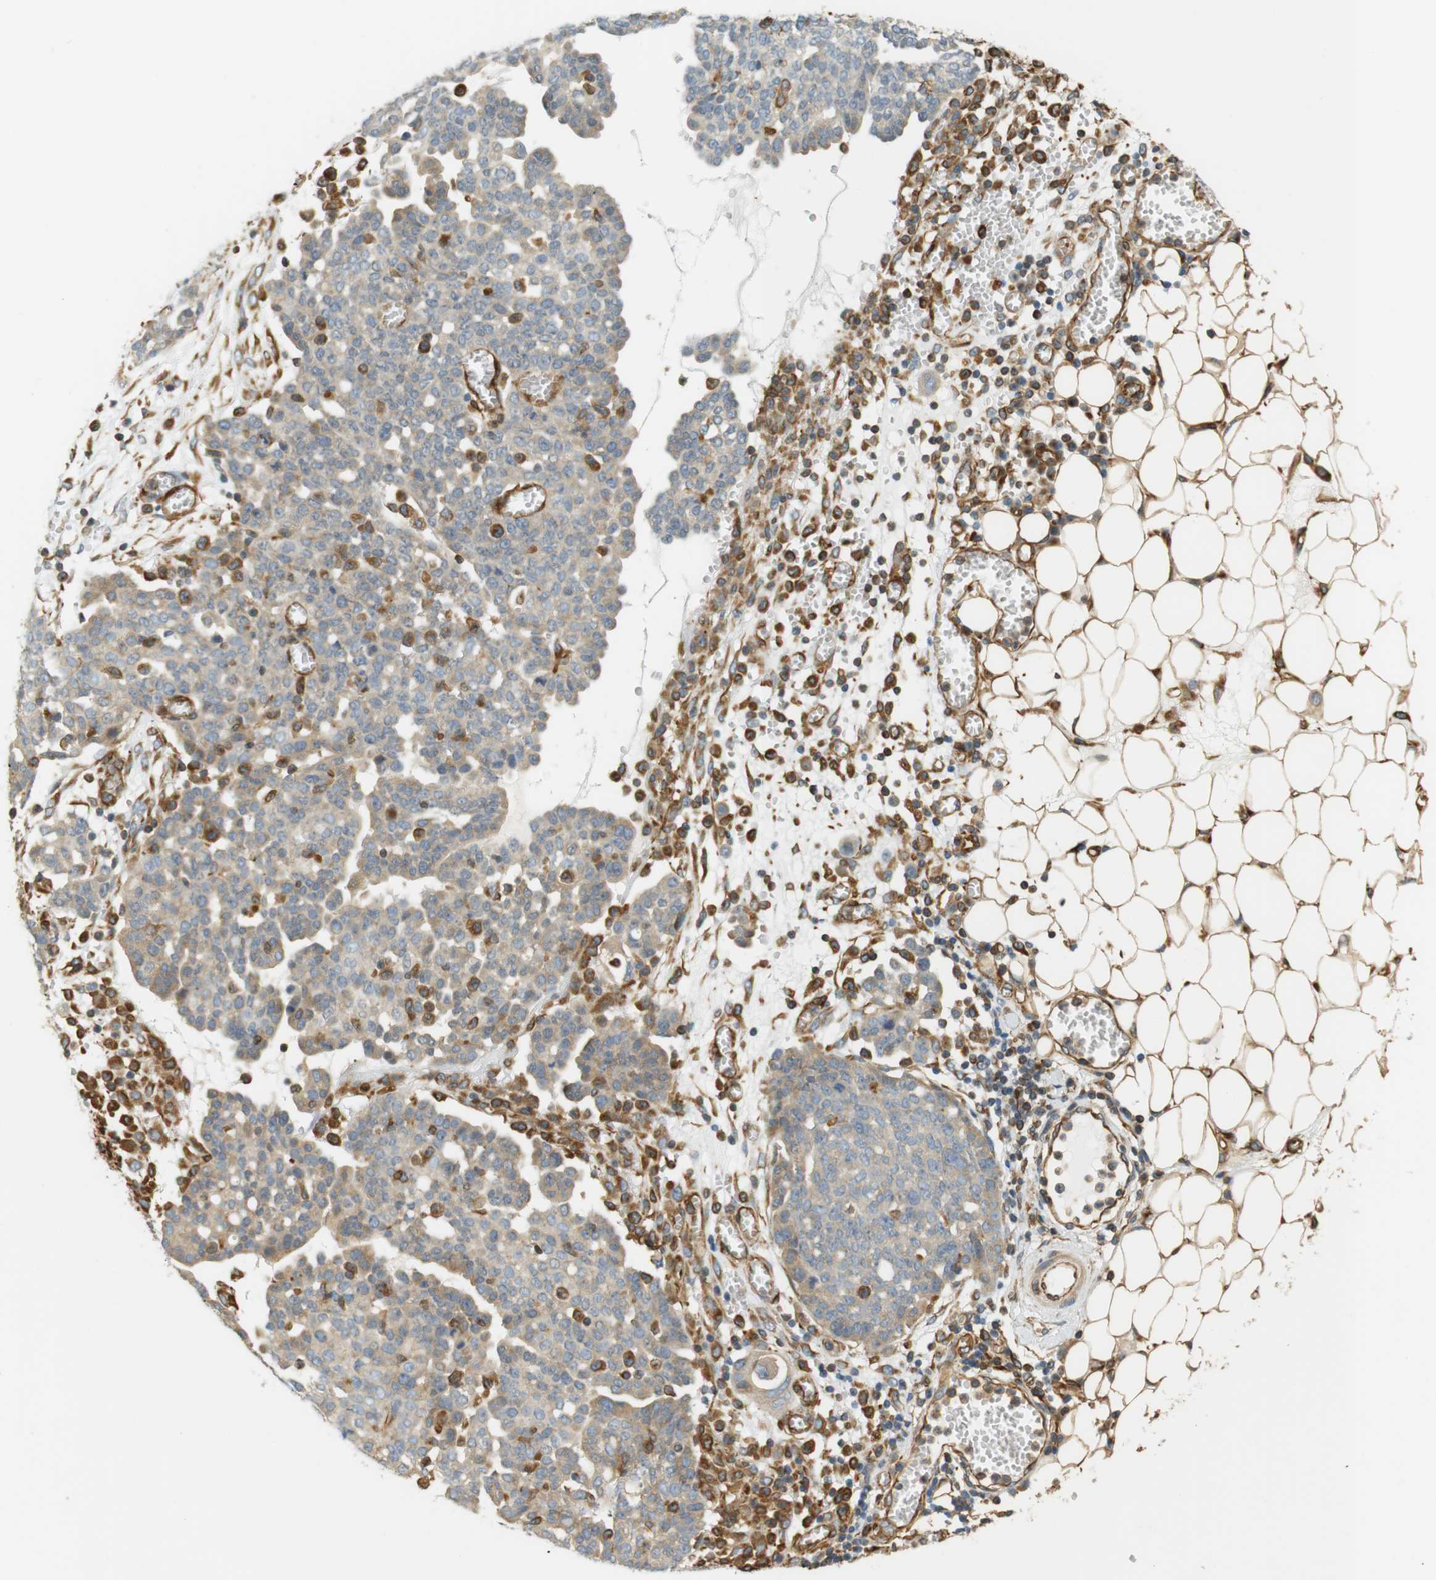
{"staining": {"intensity": "moderate", "quantity": "<25%", "location": "cytoplasmic/membranous"}, "tissue": "ovarian cancer", "cell_type": "Tumor cells", "image_type": "cancer", "snomed": [{"axis": "morphology", "description": "Cystadenocarcinoma, serous, NOS"}, {"axis": "topography", "description": "Soft tissue"}, {"axis": "topography", "description": "Ovary"}], "caption": "Protein expression analysis of ovarian serous cystadenocarcinoma shows moderate cytoplasmic/membranous expression in about <25% of tumor cells.", "gene": "CYTH3", "patient": {"sex": "female", "age": 57}}